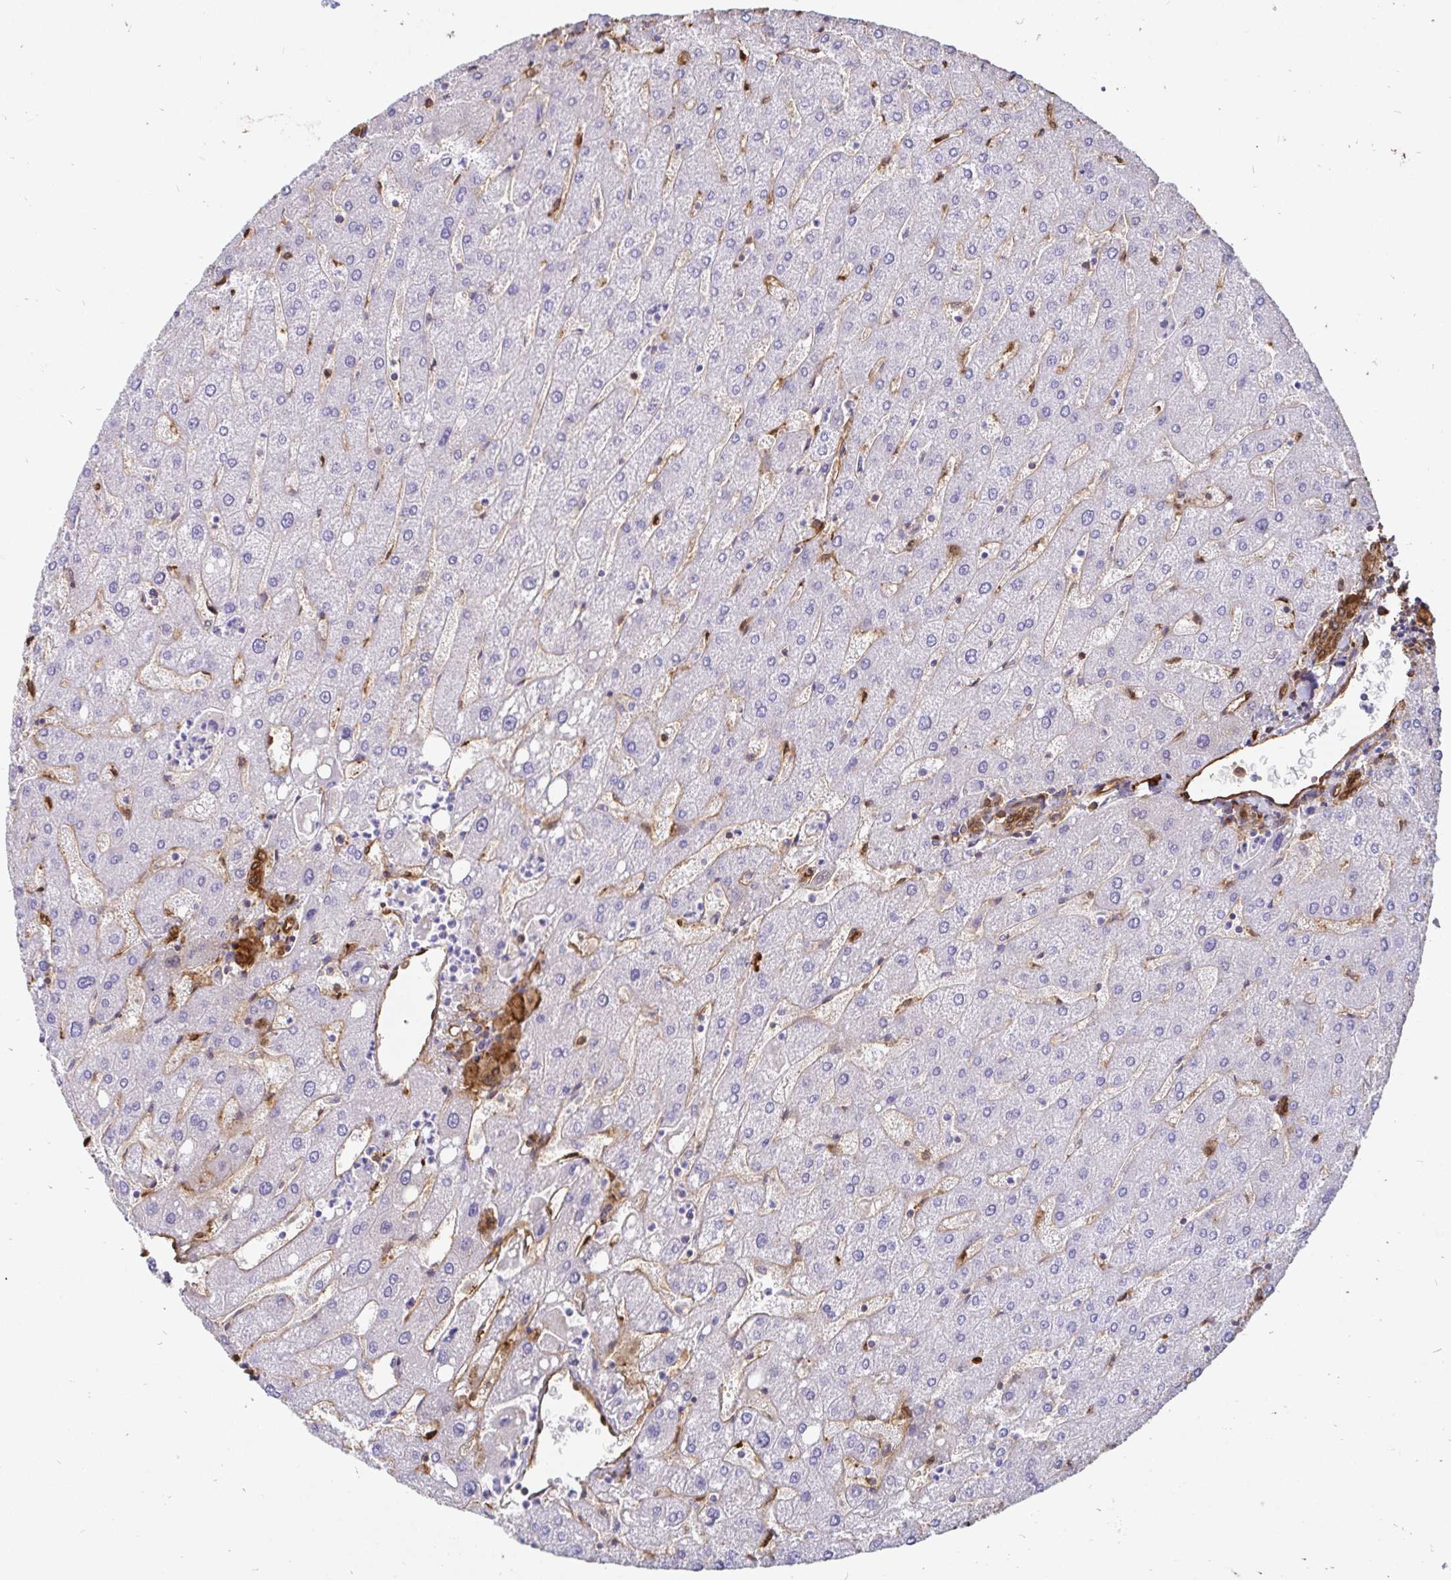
{"staining": {"intensity": "strong", "quantity": ">75%", "location": "cytoplasmic/membranous"}, "tissue": "liver", "cell_type": "Cholangiocytes", "image_type": "normal", "snomed": [{"axis": "morphology", "description": "Normal tissue, NOS"}, {"axis": "topography", "description": "Liver"}], "caption": "Approximately >75% of cholangiocytes in benign human liver display strong cytoplasmic/membranous protein expression as visualized by brown immunohistochemical staining.", "gene": "ANXA2", "patient": {"sex": "male", "age": 67}}